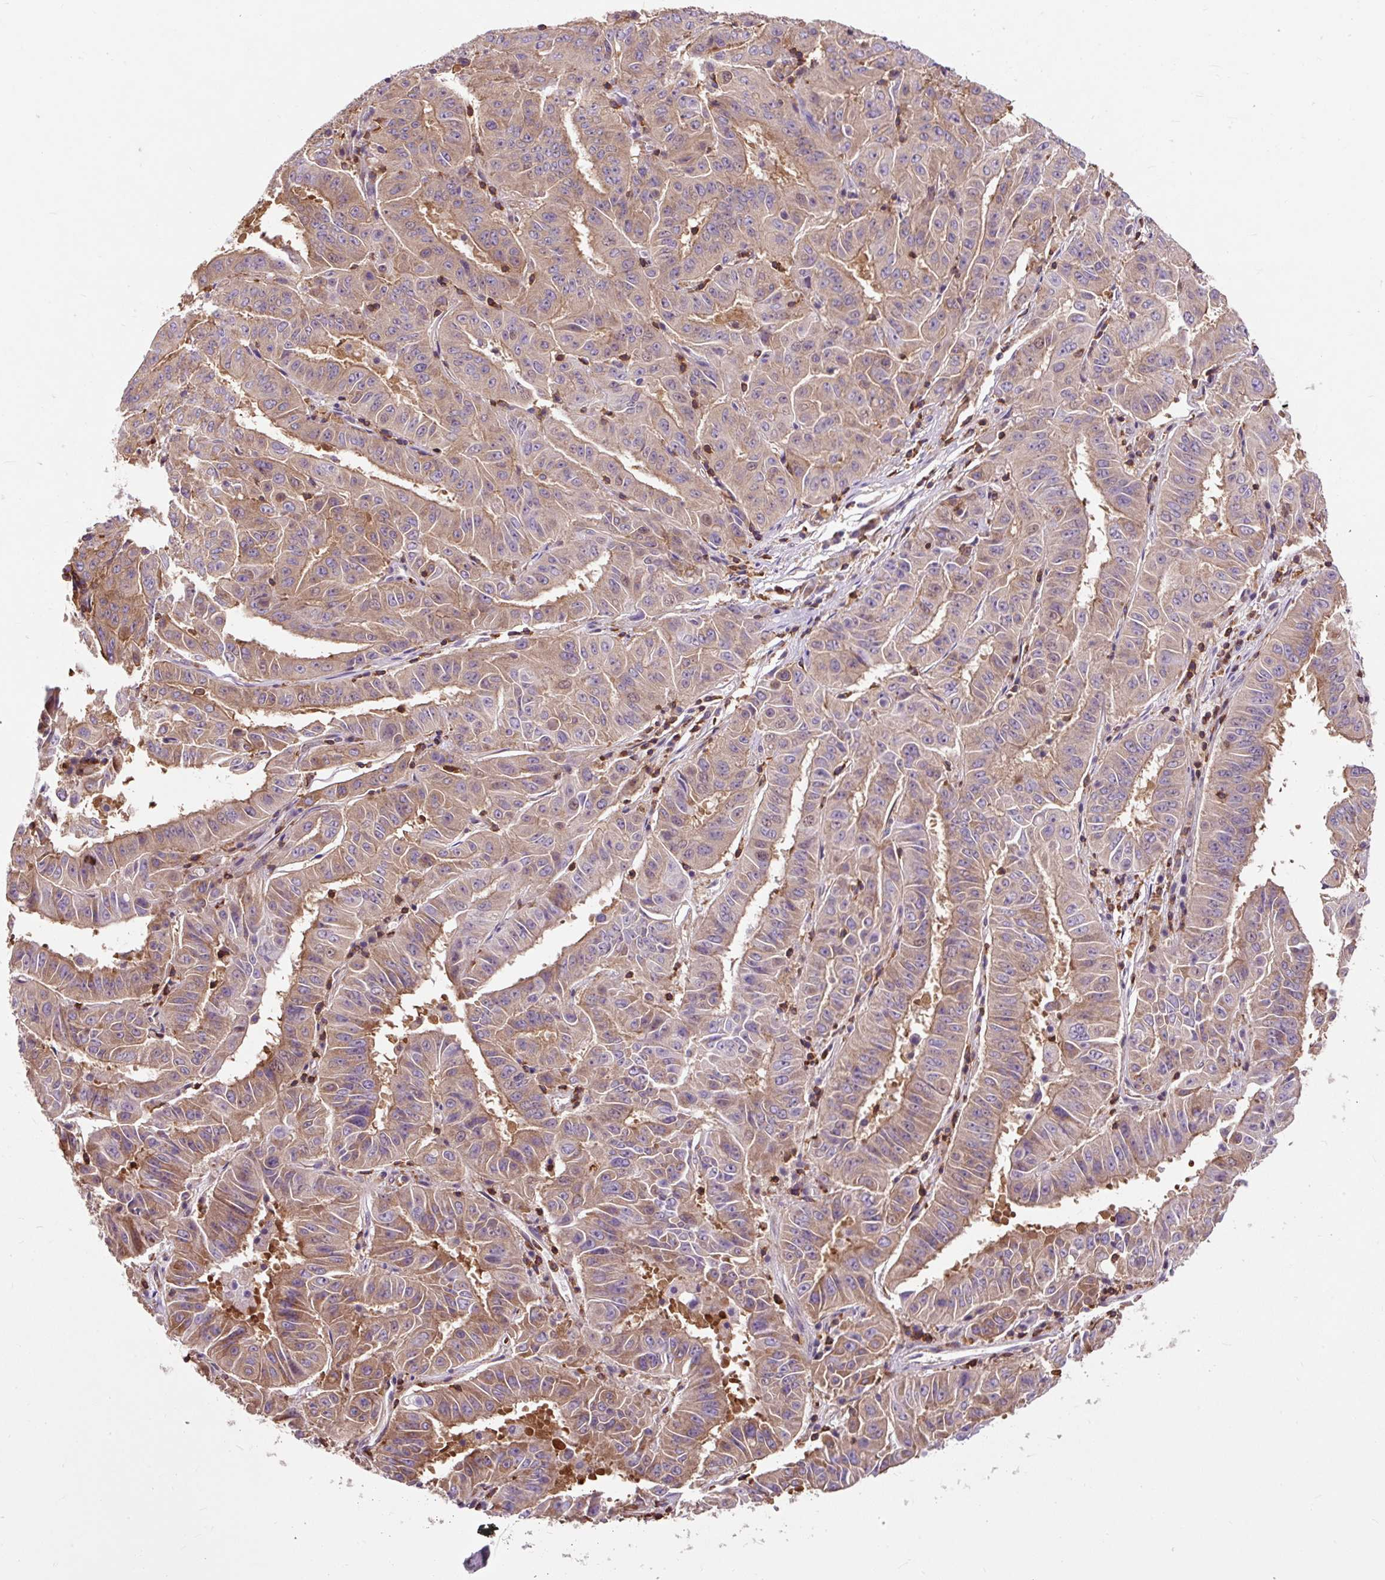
{"staining": {"intensity": "moderate", "quantity": ">75%", "location": "cytoplasmic/membranous"}, "tissue": "pancreatic cancer", "cell_type": "Tumor cells", "image_type": "cancer", "snomed": [{"axis": "morphology", "description": "Adenocarcinoma, NOS"}, {"axis": "topography", "description": "Pancreas"}], "caption": "A photomicrograph showing moderate cytoplasmic/membranous positivity in about >75% of tumor cells in pancreatic adenocarcinoma, as visualized by brown immunohistochemical staining.", "gene": "CISD3", "patient": {"sex": "male", "age": 63}}